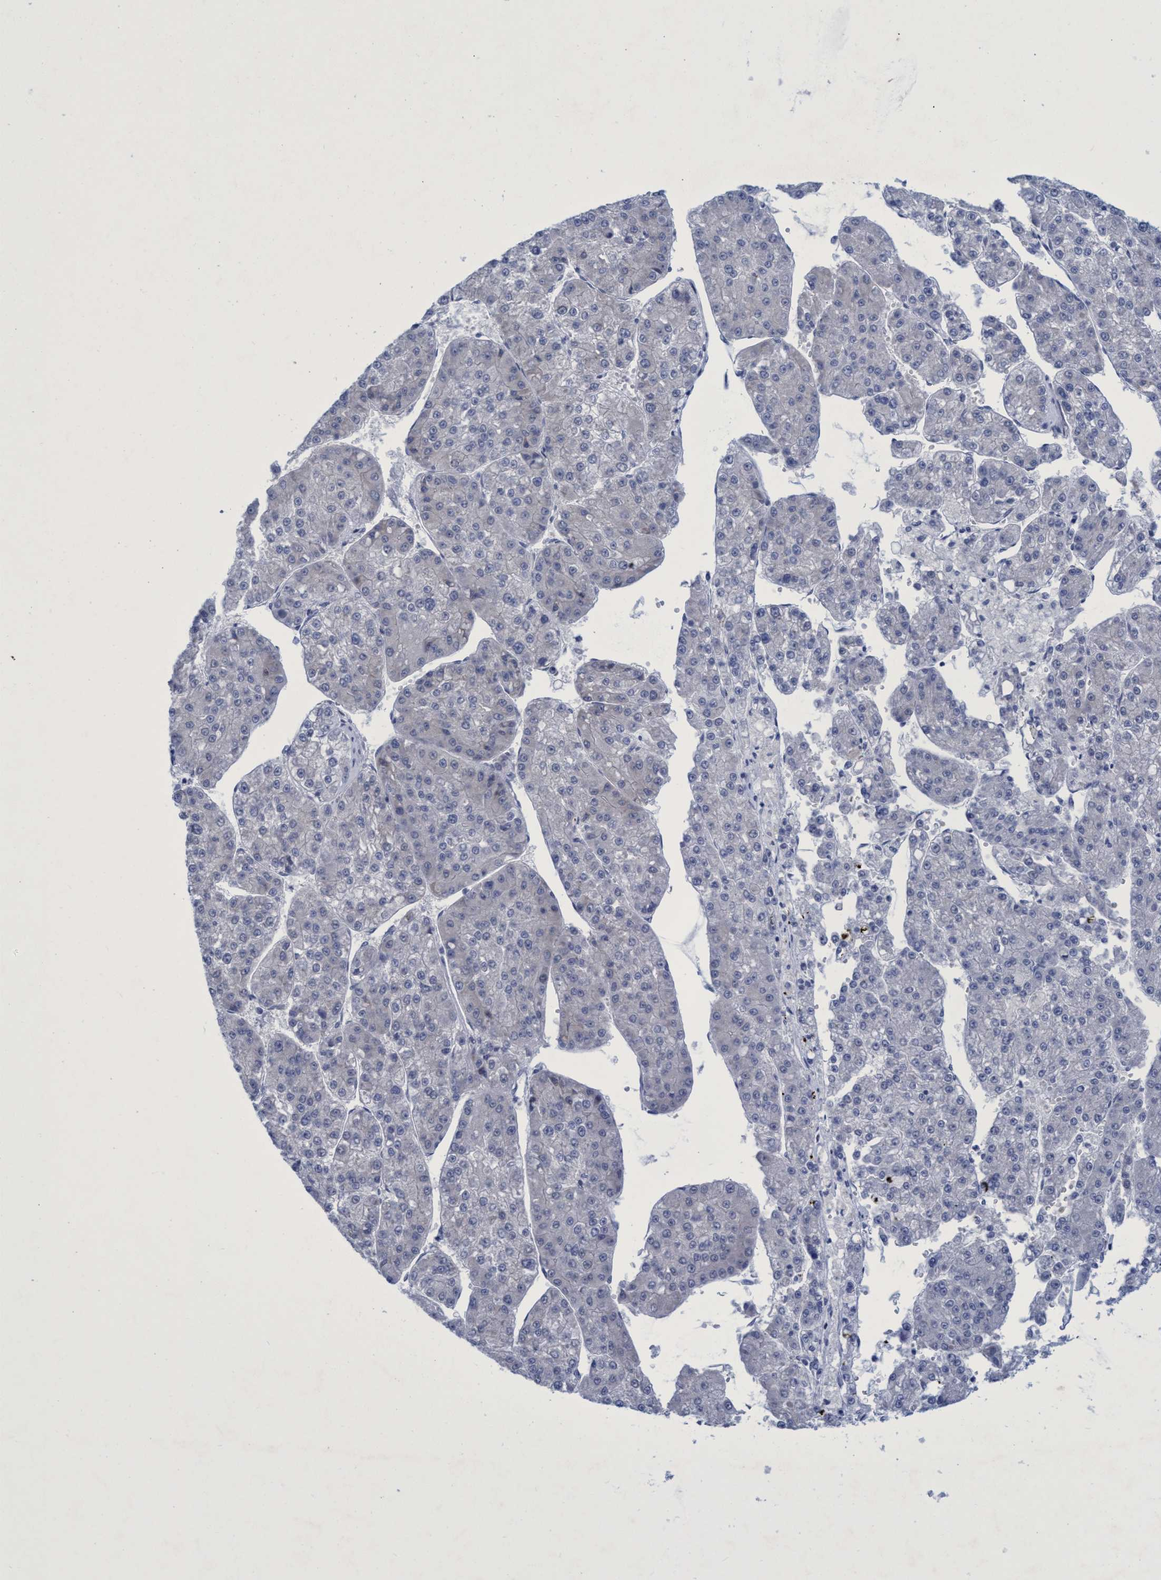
{"staining": {"intensity": "negative", "quantity": "none", "location": "none"}, "tissue": "liver cancer", "cell_type": "Tumor cells", "image_type": "cancer", "snomed": [{"axis": "morphology", "description": "Carcinoma, Hepatocellular, NOS"}, {"axis": "topography", "description": "Liver"}], "caption": "The IHC micrograph has no significant expression in tumor cells of liver cancer (hepatocellular carcinoma) tissue.", "gene": "R3HCC1", "patient": {"sex": "female", "age": 73}}